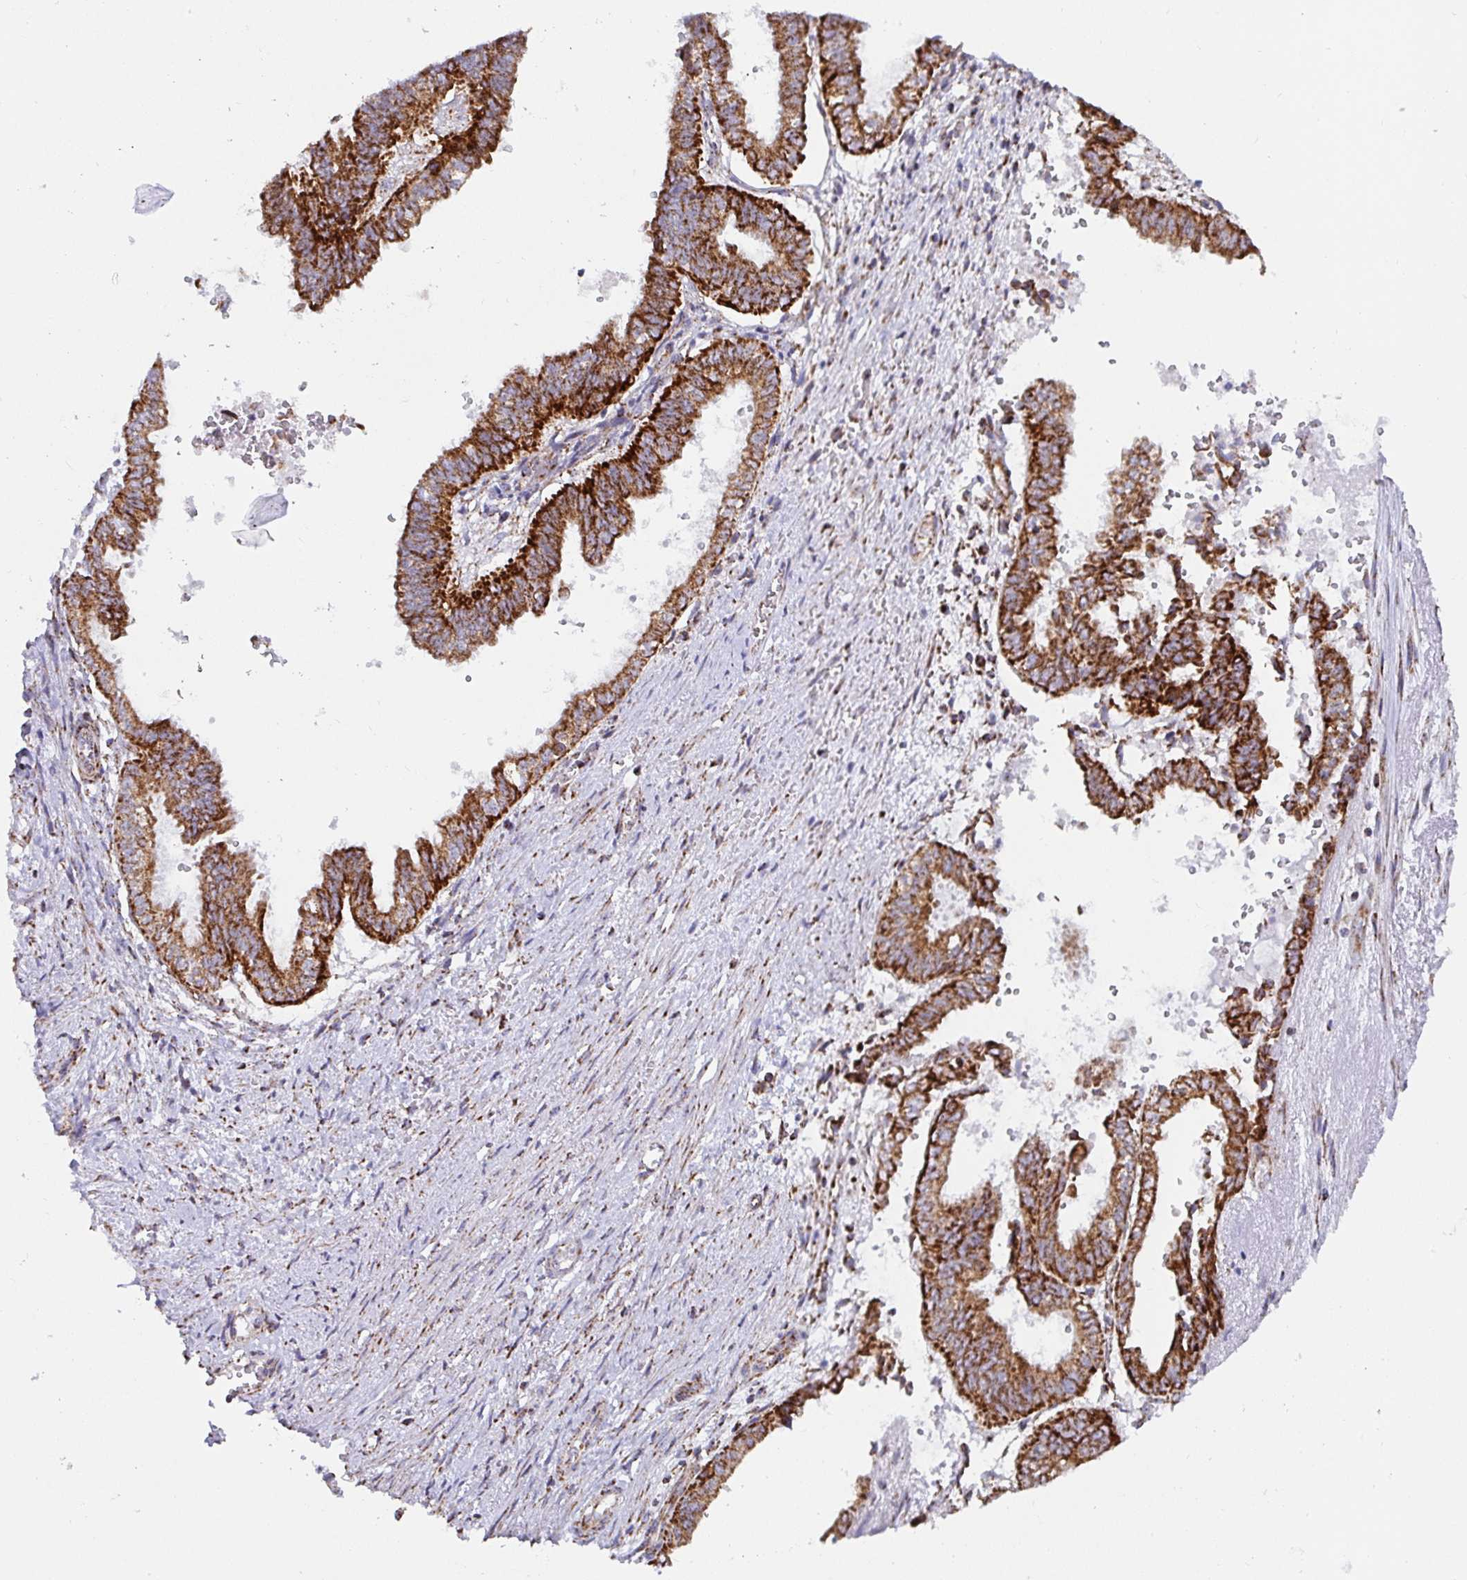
{"staining": {"intensity": "strong", "quantity": ">75%", "location": "cytoplasmic/membranous"}, "tissue": "ovarian cancer", "cell_type": "Tumor cells", "image_type": "cancer", "snomed": [{"axis": "morphology", "description": "Carcinoma, endometroid"}, {"axis": "topography", "description": "Ovary"}], "caption": "DAB (3,3'-diaminobenzidine) immunohistochemical staining of human ovarian cancer (endometroid carcinoma) demonstrates strong cytoplasmic/membranous protein expression in about >75% of tumor cells.", "gene": "ATP5MJ", "patient": {"sex": "female", "age": 64}}